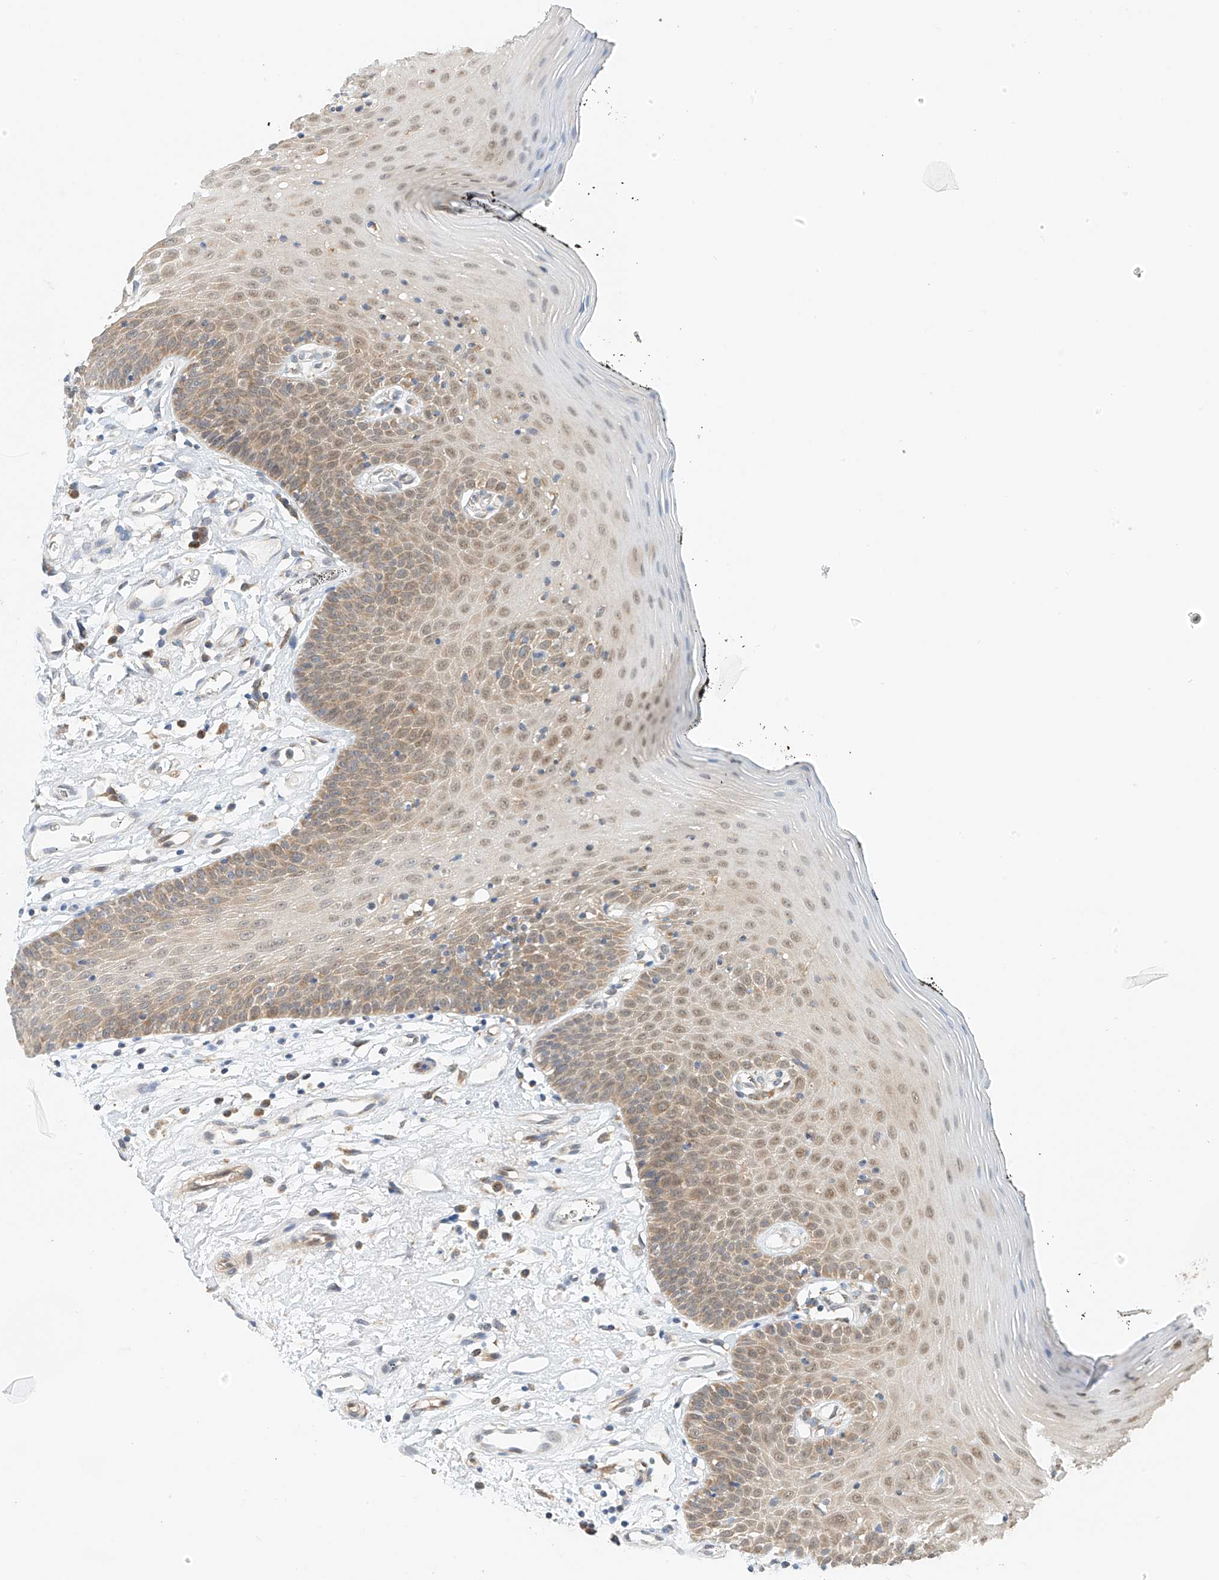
{"staining": {"intensity": "moderate", "quantity": ">75%", "location": "cytoplasmic/membranous"}, "tissue": "oral mucosa", "cell_type": "Squamous epithelial cells", "image_type": "normal", "snomed": [{"axis": "morphology", "description": "Normal tissue, NOS"}, {"axis": "topography", "description": "Oral tissue"}], "caption": "Immunohistochemistry of normal oral mucosa shows medium levels of moderate cytoplasmic/membranous staining in about >75% of squamous epithelial cells. The staining was performed using DAB (3,3'-diaminobenzidine), with brown indicating positive protein expression. Nuclei are stained blue with hematoxylin.", "gene": "PPA2", "patient": {"sex": "male", "age": 74}}